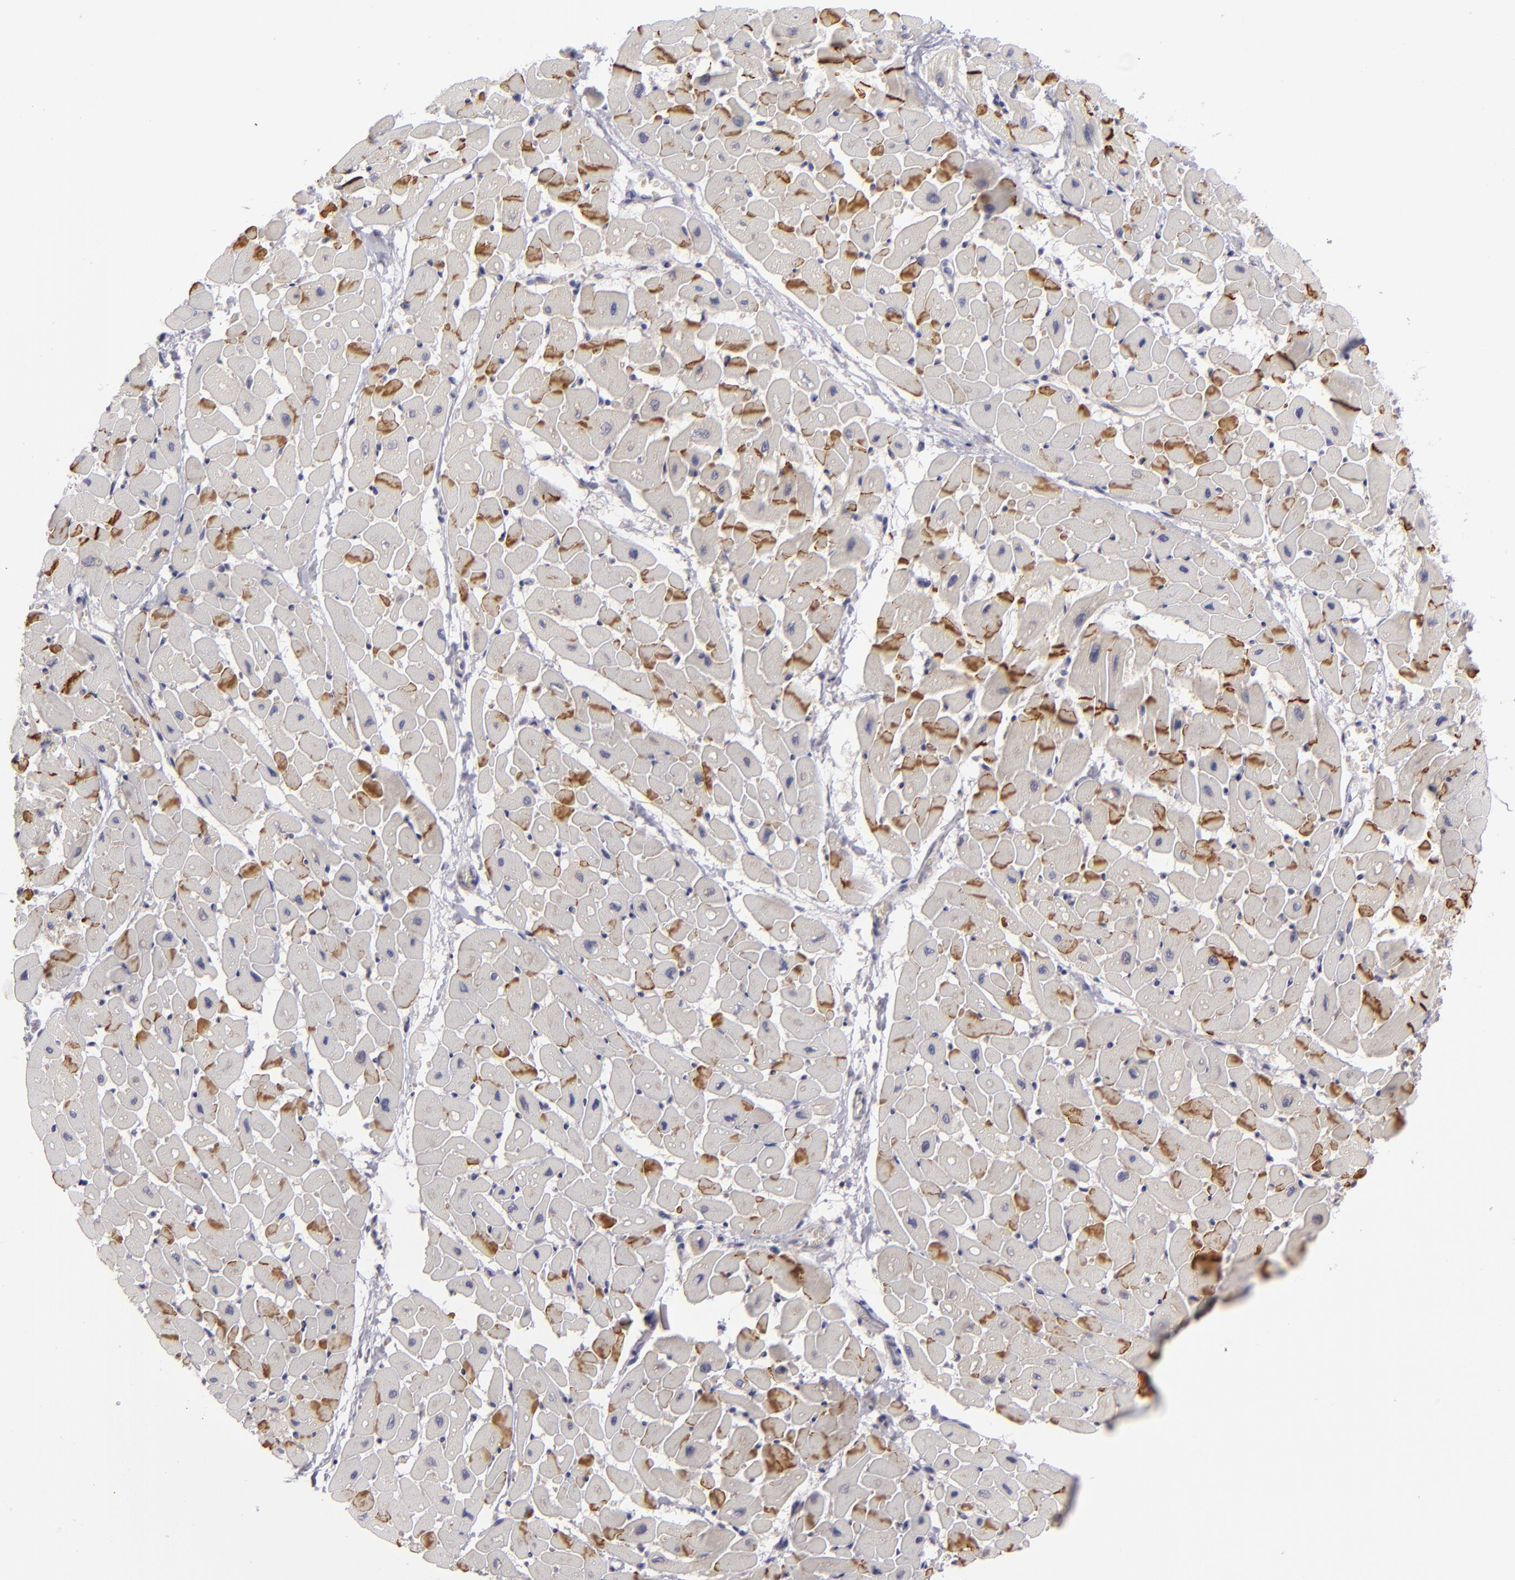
{"staining": {"intensity": "moderate", "quantity": "<25%", "location": "cytoplasmic/membranous"}, "tissue": "heart muscle", "cell_type": "Cardiomyocytes", "image_type": "normal", "snomed": [{"axis": "morphology", "description": "Normal tissue, NOS"}, {"axis": "topography", "description": "Heart"}], "caption": "Protein staining displays moderate cytoplasmic/membranous positivity in approximately <25% of cardiomyocytes in benign heart muscle. (DAB = brown stain, brightfield microscopy at high magnification).", "gene": "JUP", "patient": {"sex": "male", "age": 45}}